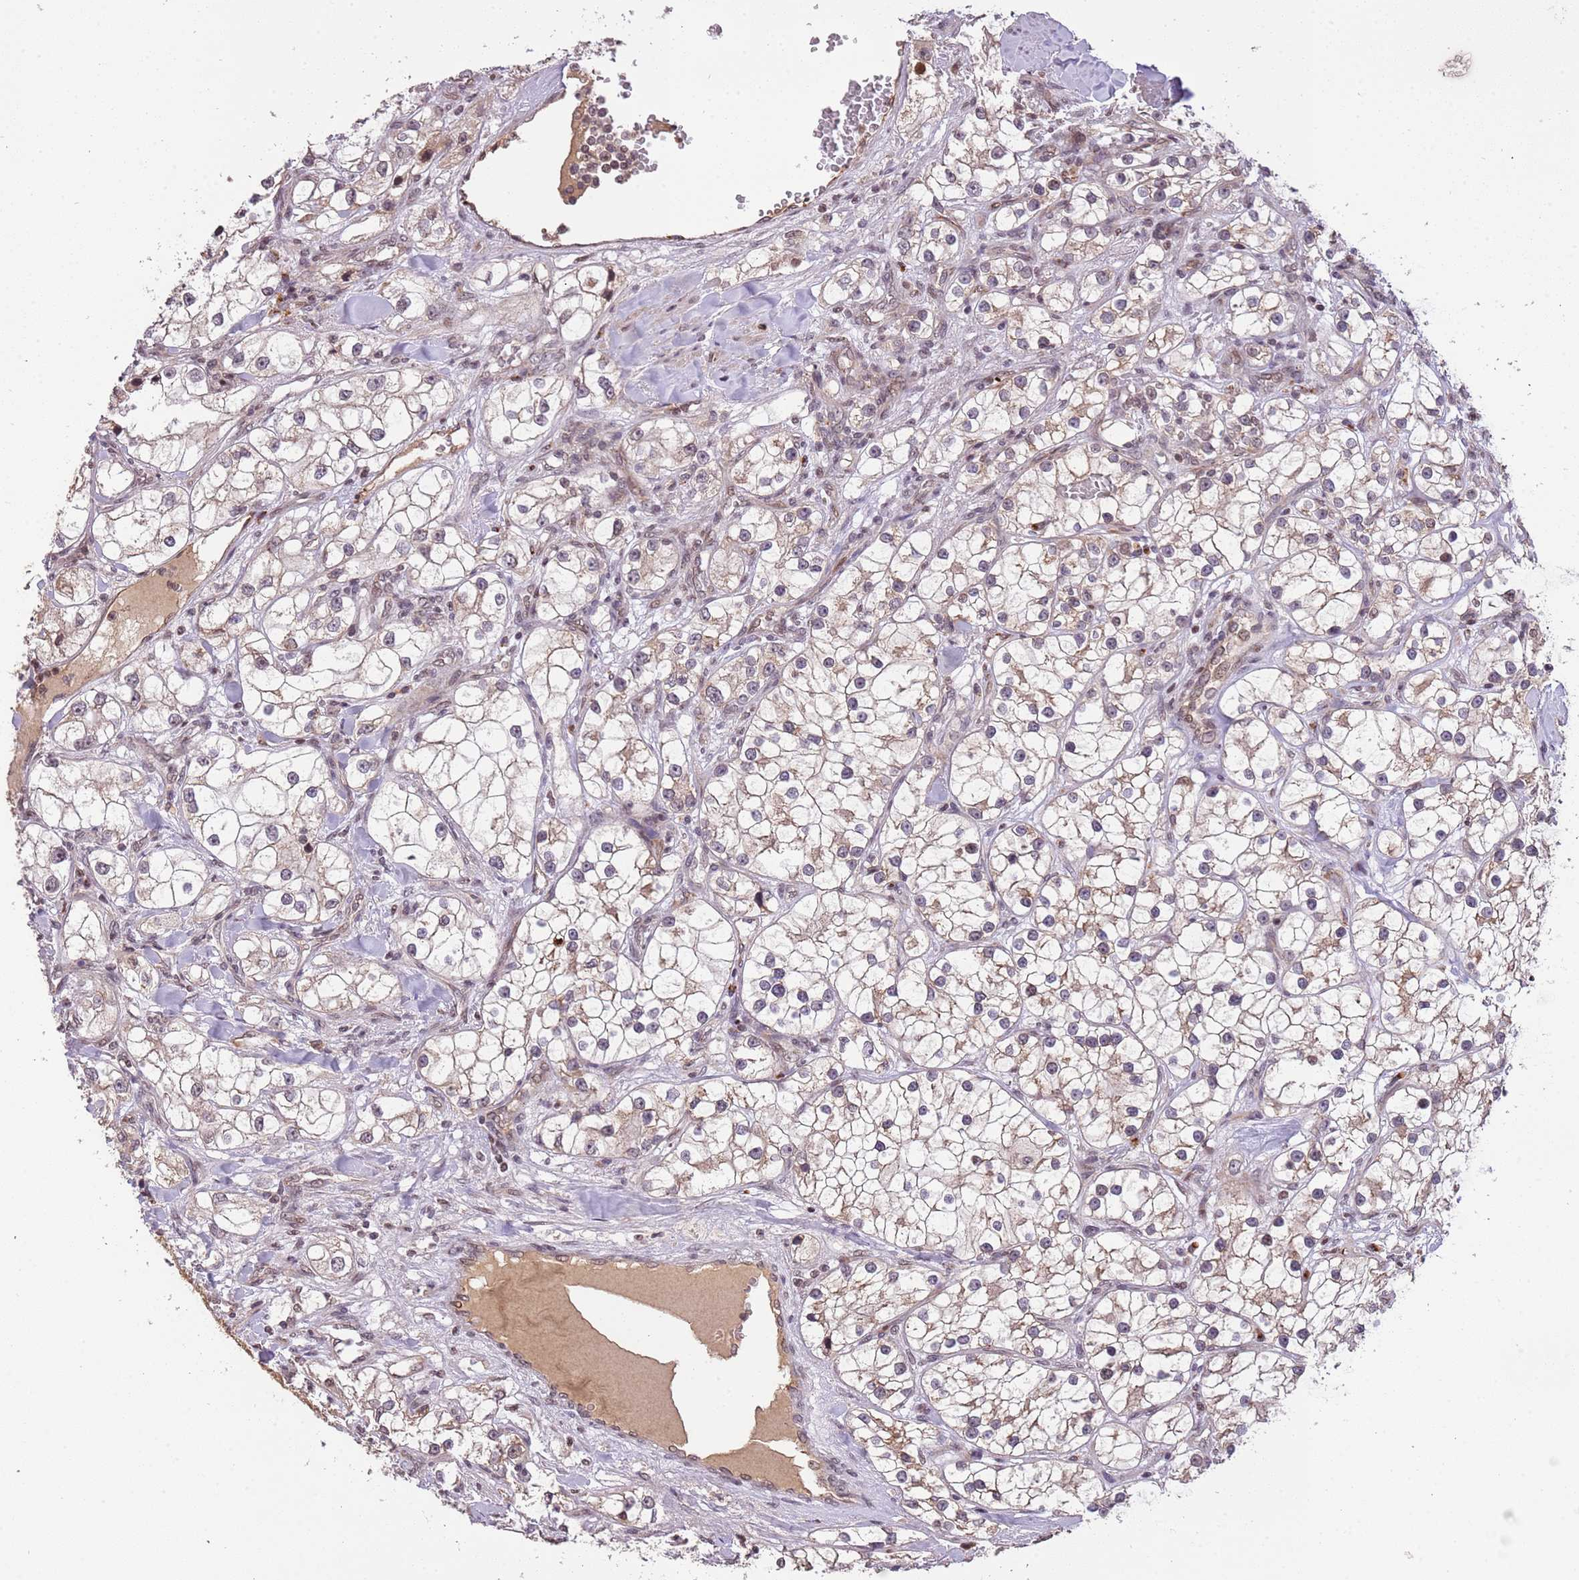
{"staining": {"intensity": "weak", "quantity": "<25%", "location": "cytoplasmic/membranous"}, "tissue": "renal cancer", "cell_type": "Tumor cells", "image_type": "cancer", "snomed": [{"axis": "morphology", "description": "Adenocarcinoma, NOS"}, {"axis": "topography", "description": "Kidney"}], "caption": "A high-resolution histopathology image shows immunohistochemistry (IHC) staining of renal cancer (adenocarcinoma), which reveals no significant positivity in tumor cells.", "gene": "SAMSN1", "patient": {"sex": "male", "age": 77}}